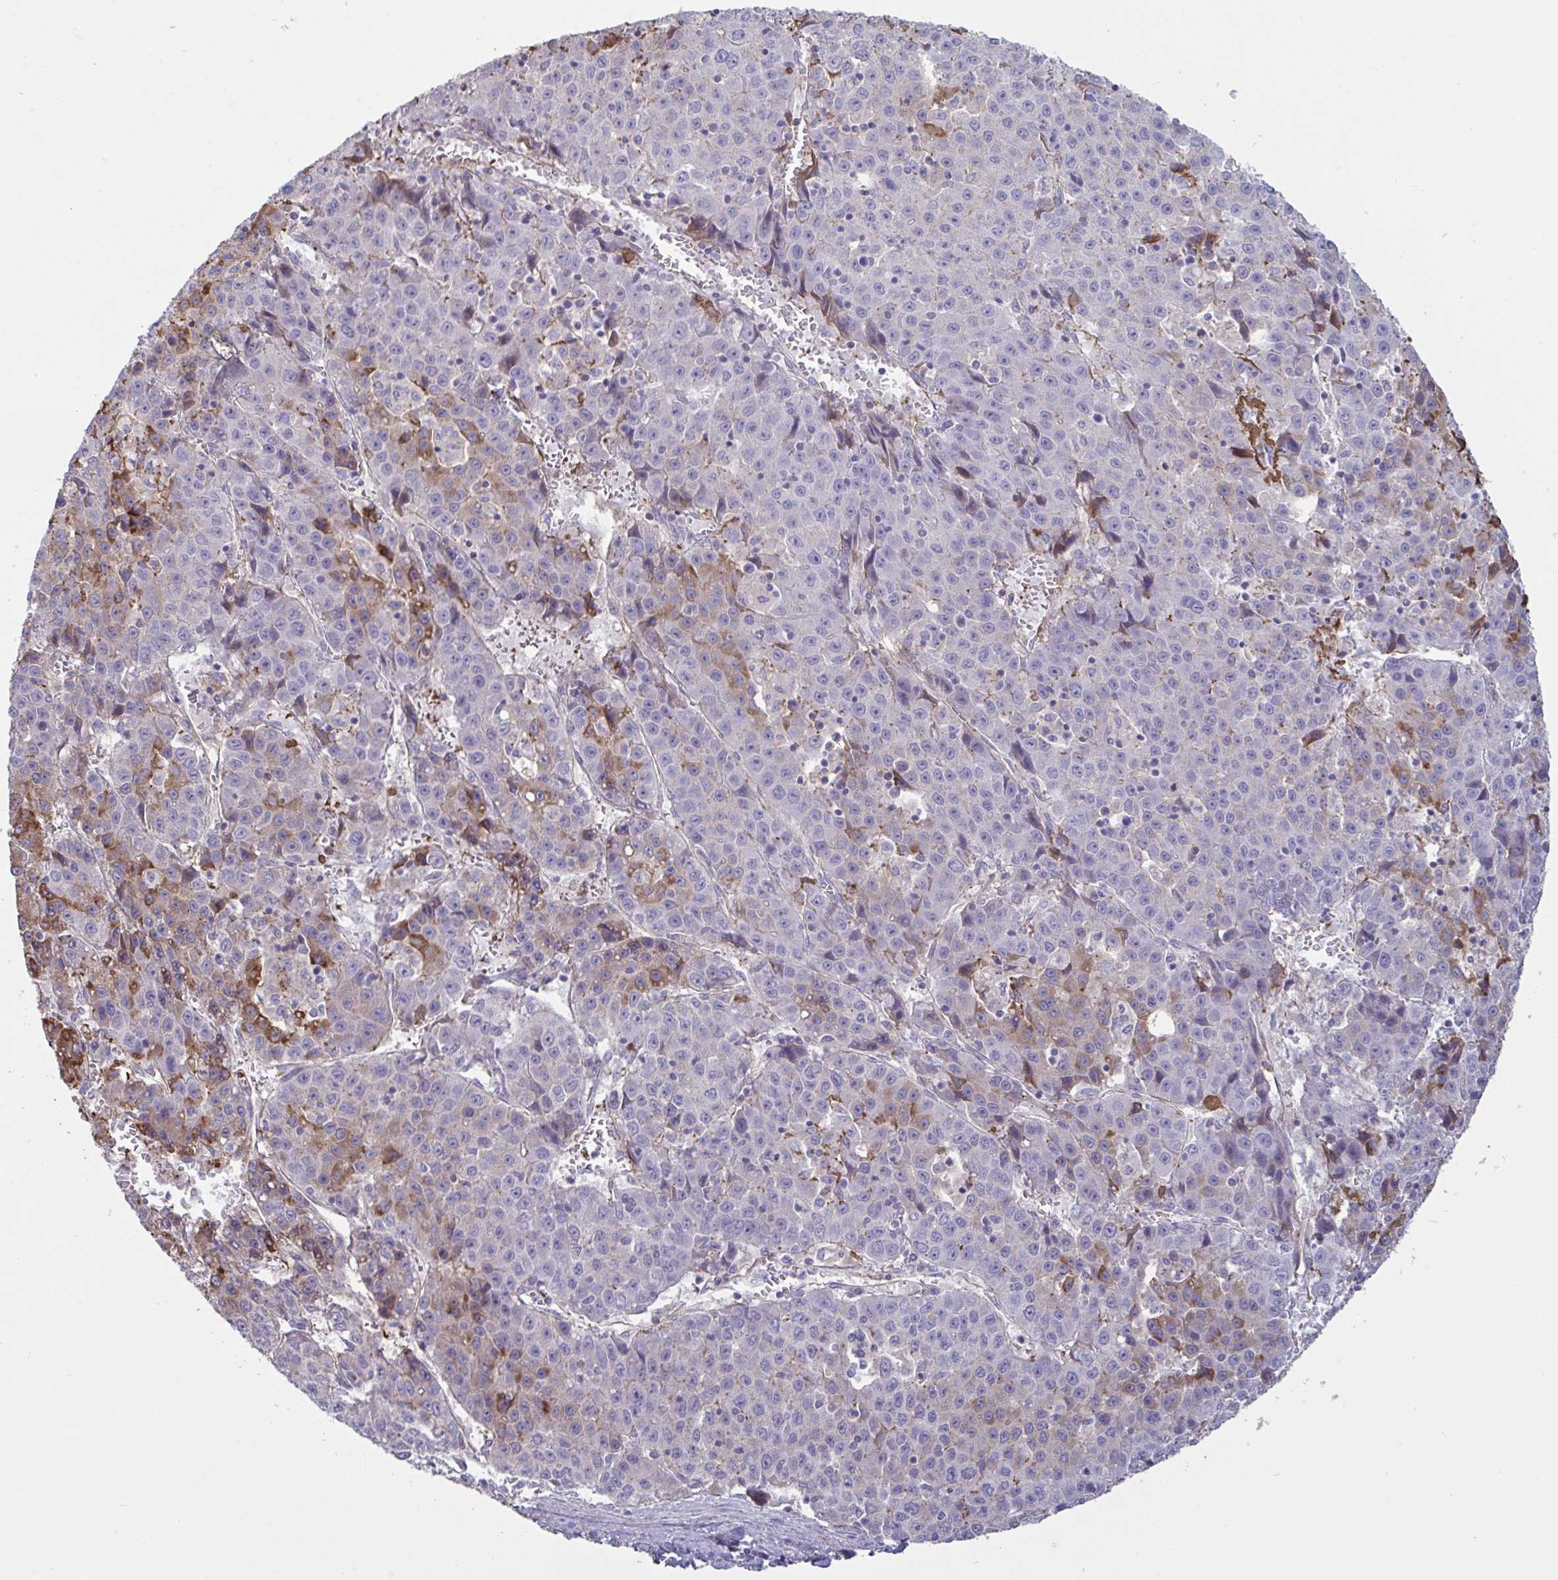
{"staining": {"intensity": "moderate", "quantity": "<25%", "location": "cytoplasmic/membranous"}, "tissue": "liver cancer", "cell_type": "Tumor cells", "image_type": "cancer", "snomed": [{"axis": "morphology", "description": "Carcinoma, Hepatocellular, NOS"}, {"axis": "topography", "description": "Liver"}], "caption": "Moderate cytoplasmic/membranous protein positivity is appreciated in approximately <25% of tumor cells in liver cancer.", "gene": "IL1R1", "patient": {"sex": "female", "age": 53}}